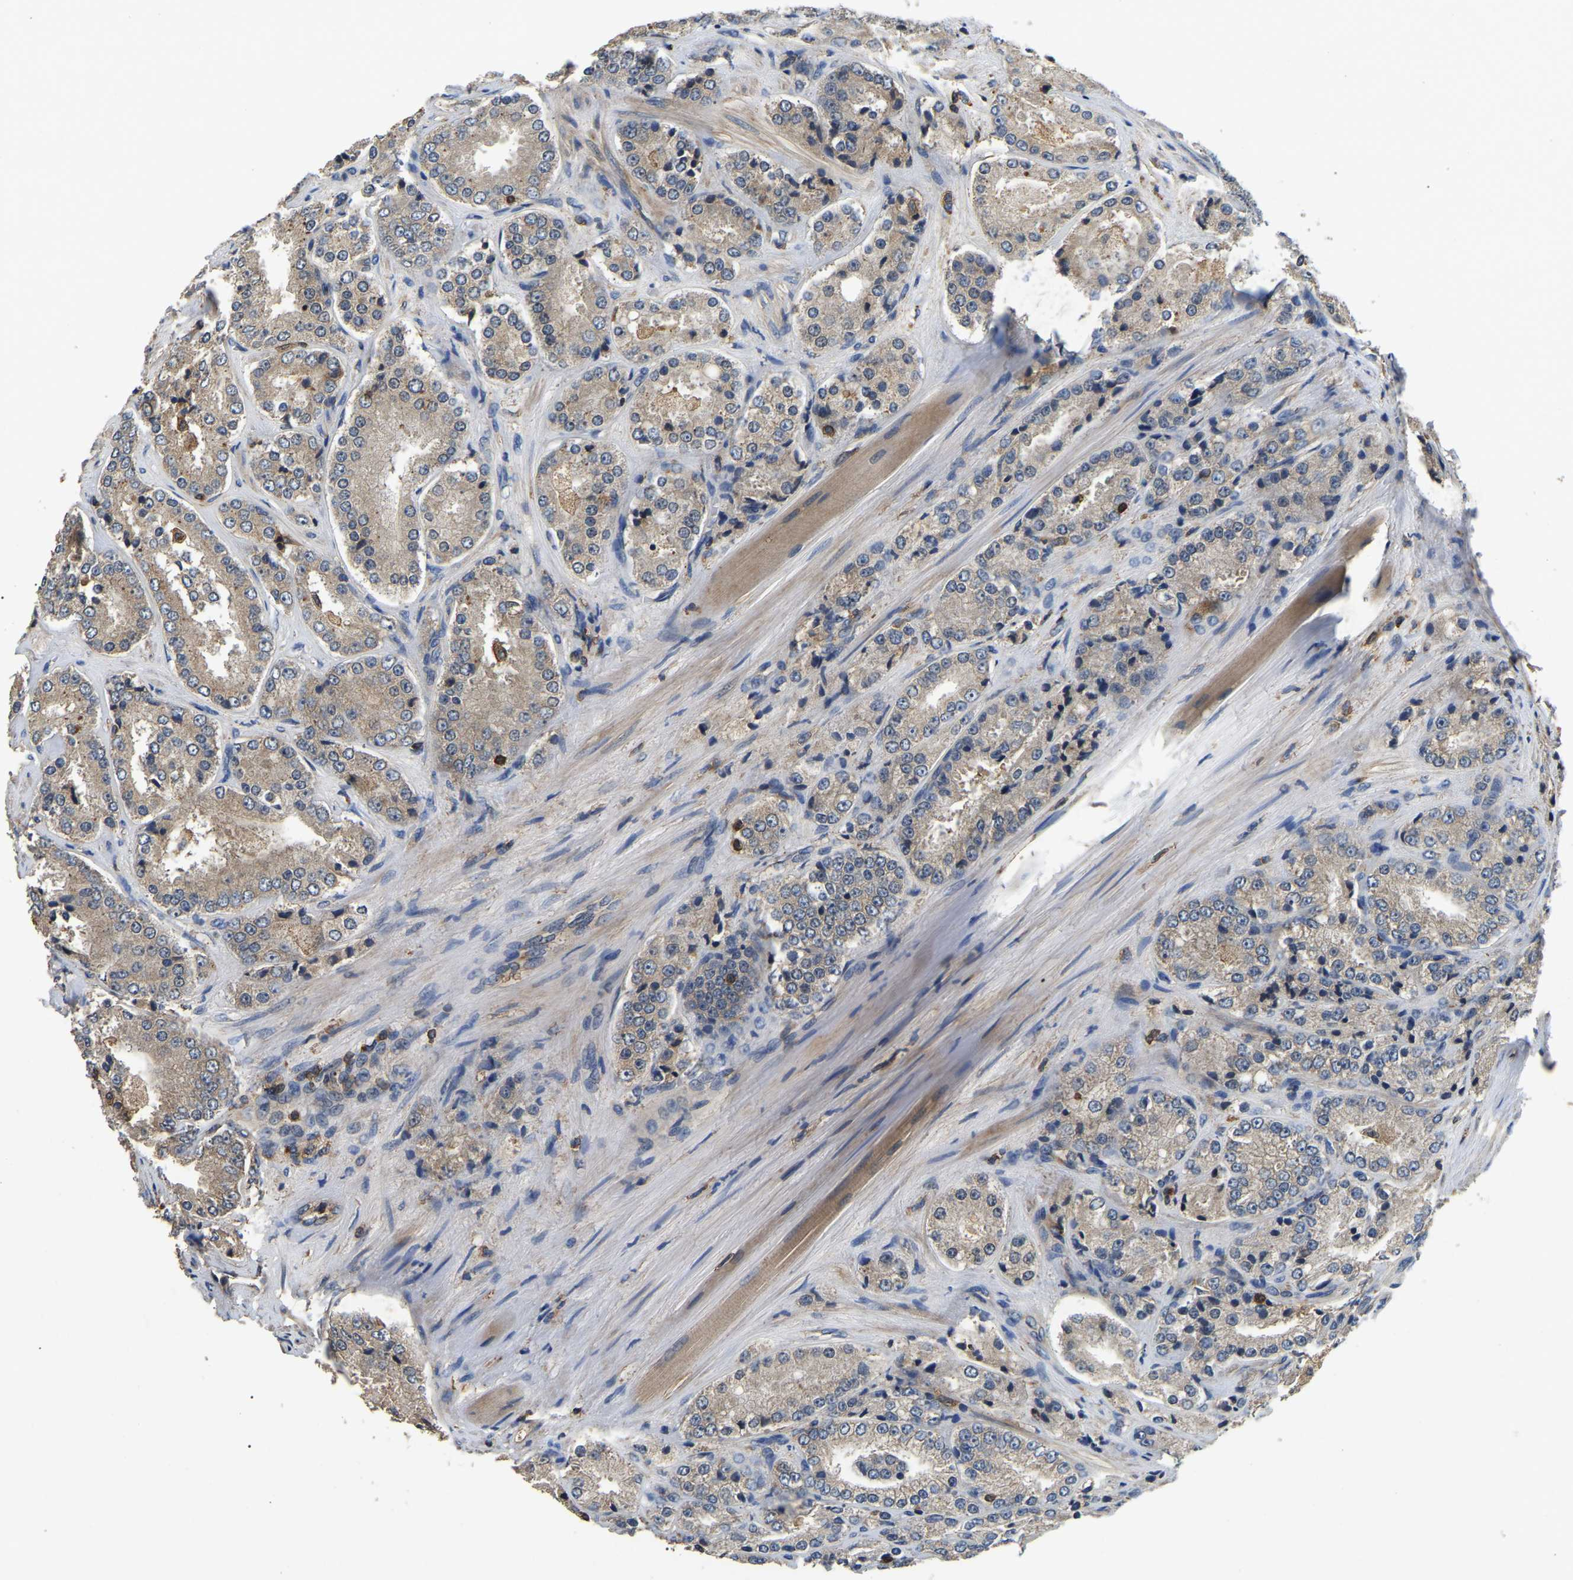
{"staining": {"intensity": "negative", "quantity": "none", "location": "none"}, "tissue": "prostate cancer", "cell_type": "Tumor cells", "image_type": "cancer", "snomed": [{"axis": "morphology", "description": "Adenocarcinoma, High grade"}, {"axis": "topography", "description": "Prostate"}], "caption": "The immunohistochemistry photomicrograph has no significant positivity in tumor cells of adenocarcinoma (high-grade) (prostate) tissue.", "gene": "SMPD2", "patient": {"sex": "male", "age": 65}}